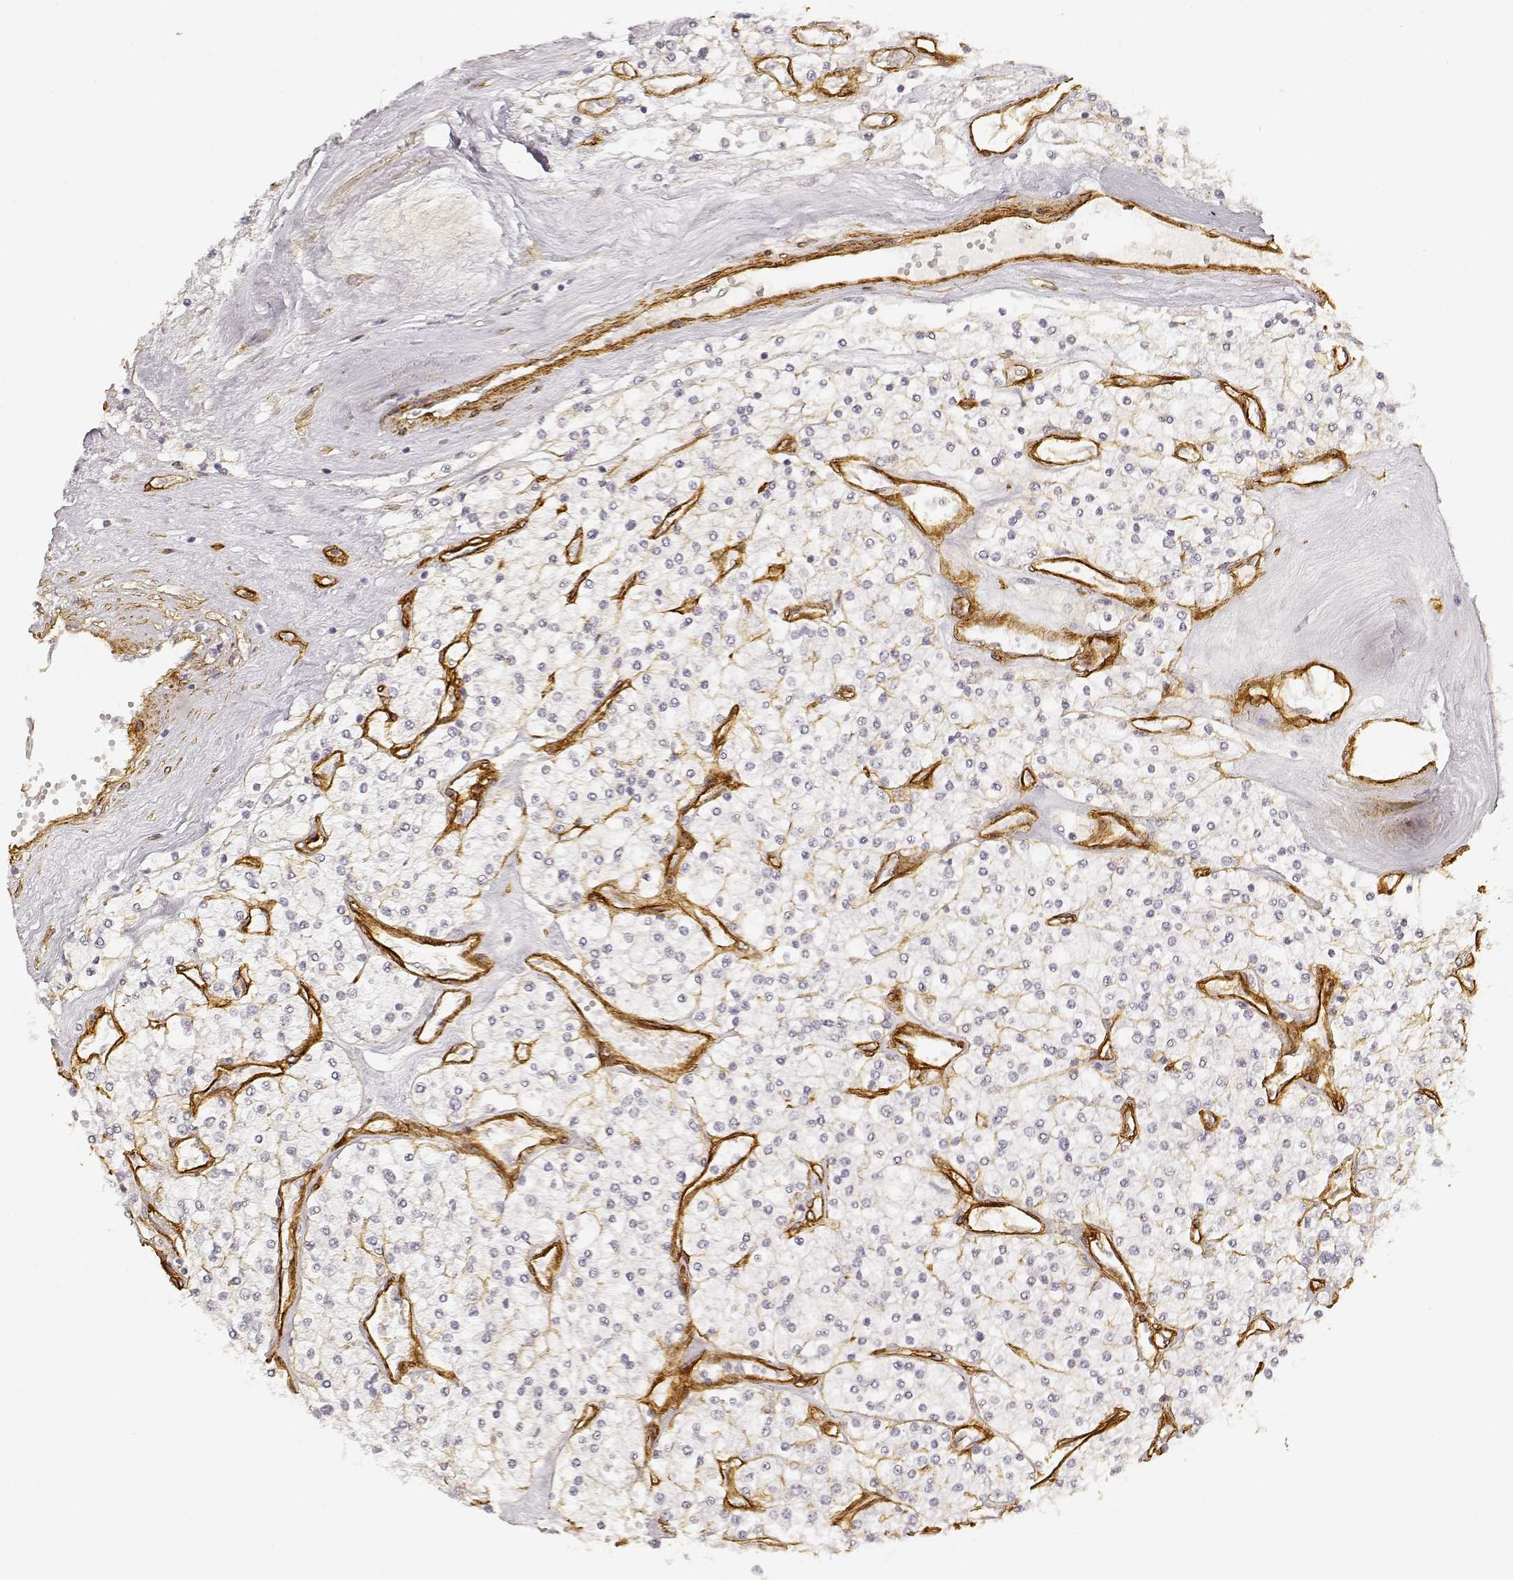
{"staining": {"intensity": "negative", "quantity": "none", "location": "none"}, "tissue": "renal cancer", "cell_type": "Tumor cells", "image_type": "cancer", "snomed": [{"axis": "morphology", "description": "Adenocarcinoma, NOS"}, {"axis": "topography", "description": "Kidney"}], "caption": "Renal adenocarcinoma was stained to show a protein in brown. There is no significant positivity in tumor cells.", "gene": "LAMA4", "patient": {"sex": "male", "age": 80}}